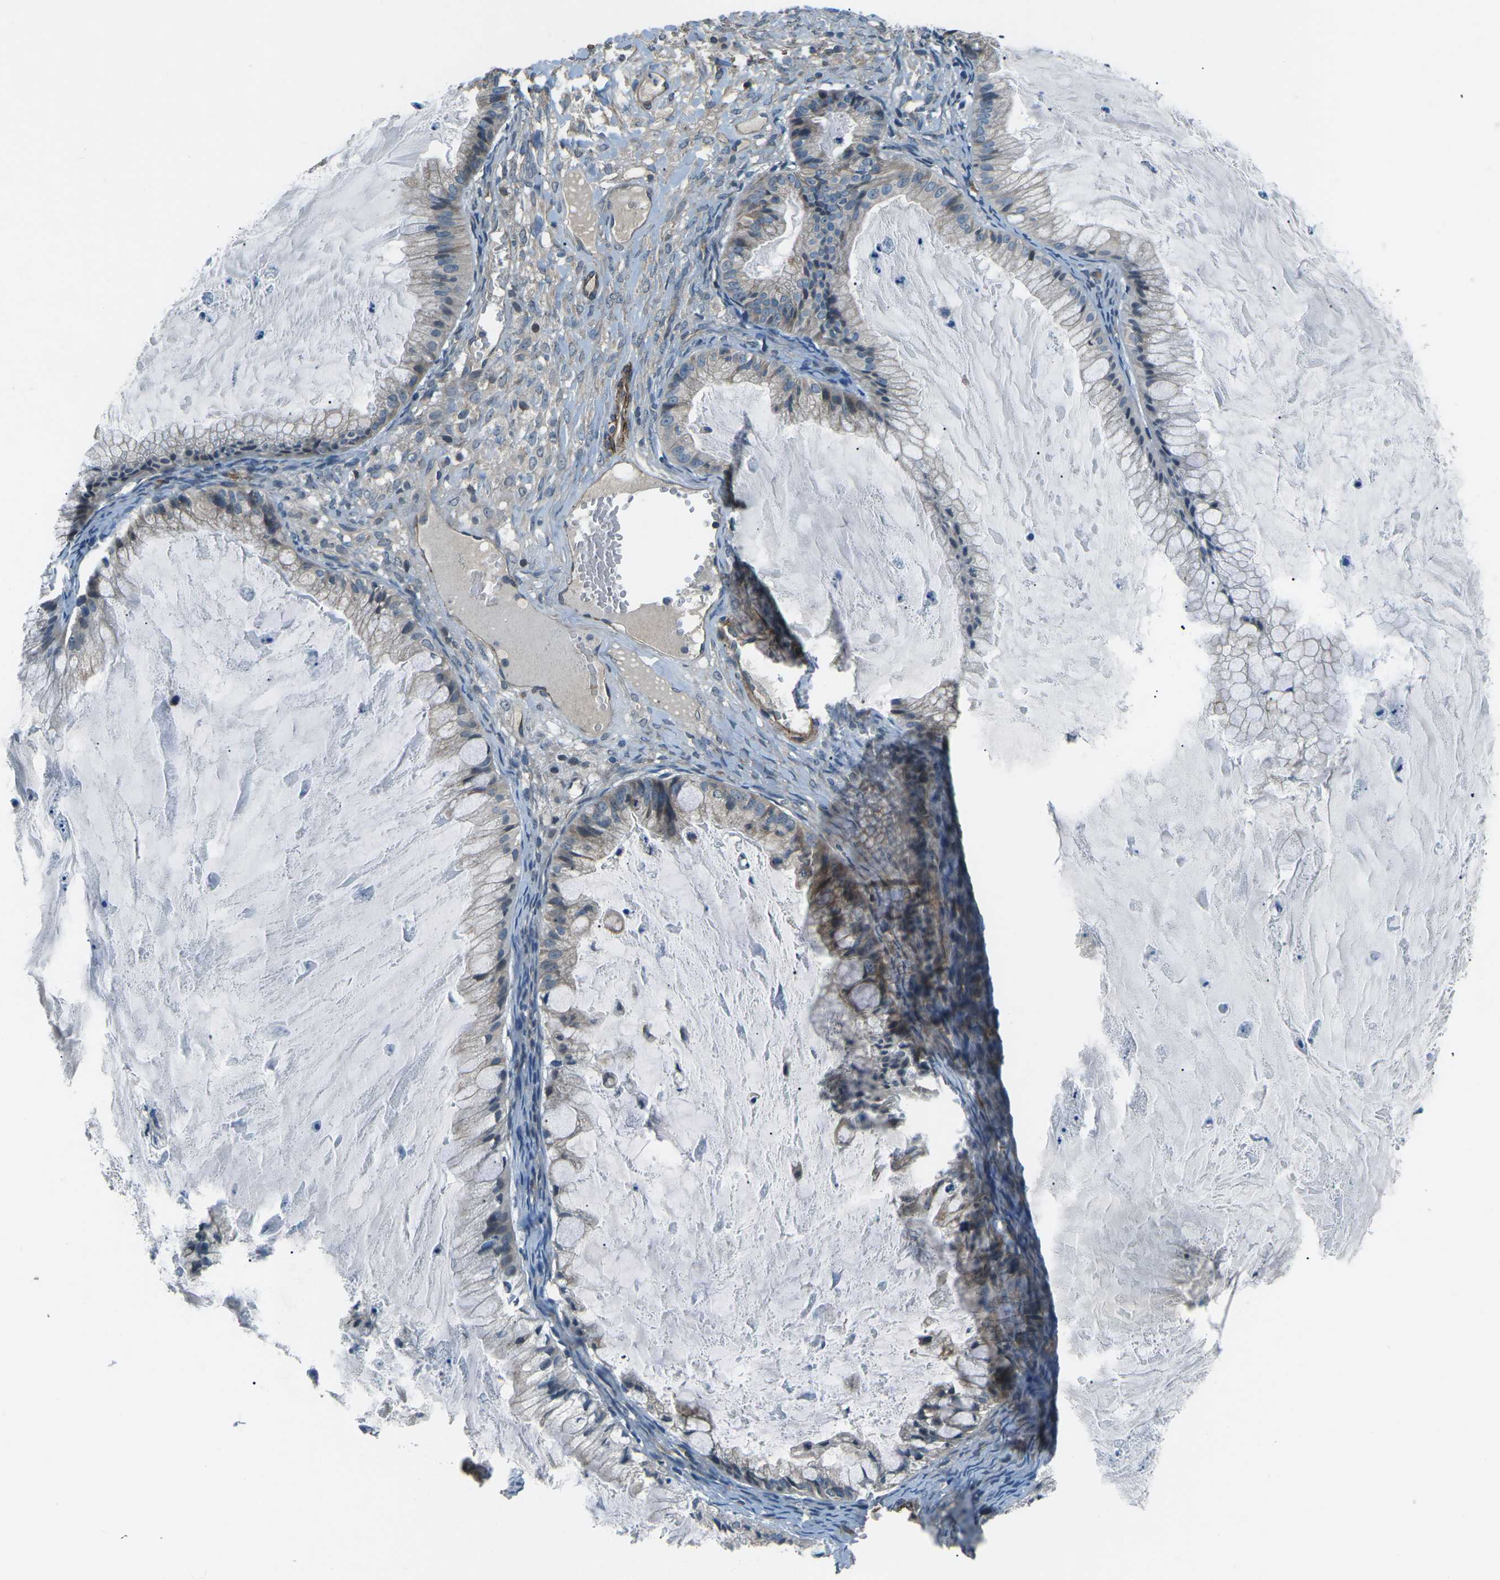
{"staining": {"intensity": "weak", "quantity": "<25%", "location": "cytoplasmic/membranous"}, "tissue": "ovarian cancer", "cell_type": "Tumor cells", "image_type": "cancer", "snomed": [{"axis": "morphology", "description": "Cystadenocarcinoma, mucinous, NOS"}, {"axis": "topography", "description": "Ovary"}], "caption": "An immunohistochemistry histopathology image of ovarian cancer is shown. There is no staining in tumor cells of ovarian cancer. Nuclei are stained in blue.", "gene": "AFAP1", "patient": {"sex": "female", "age": 57}}